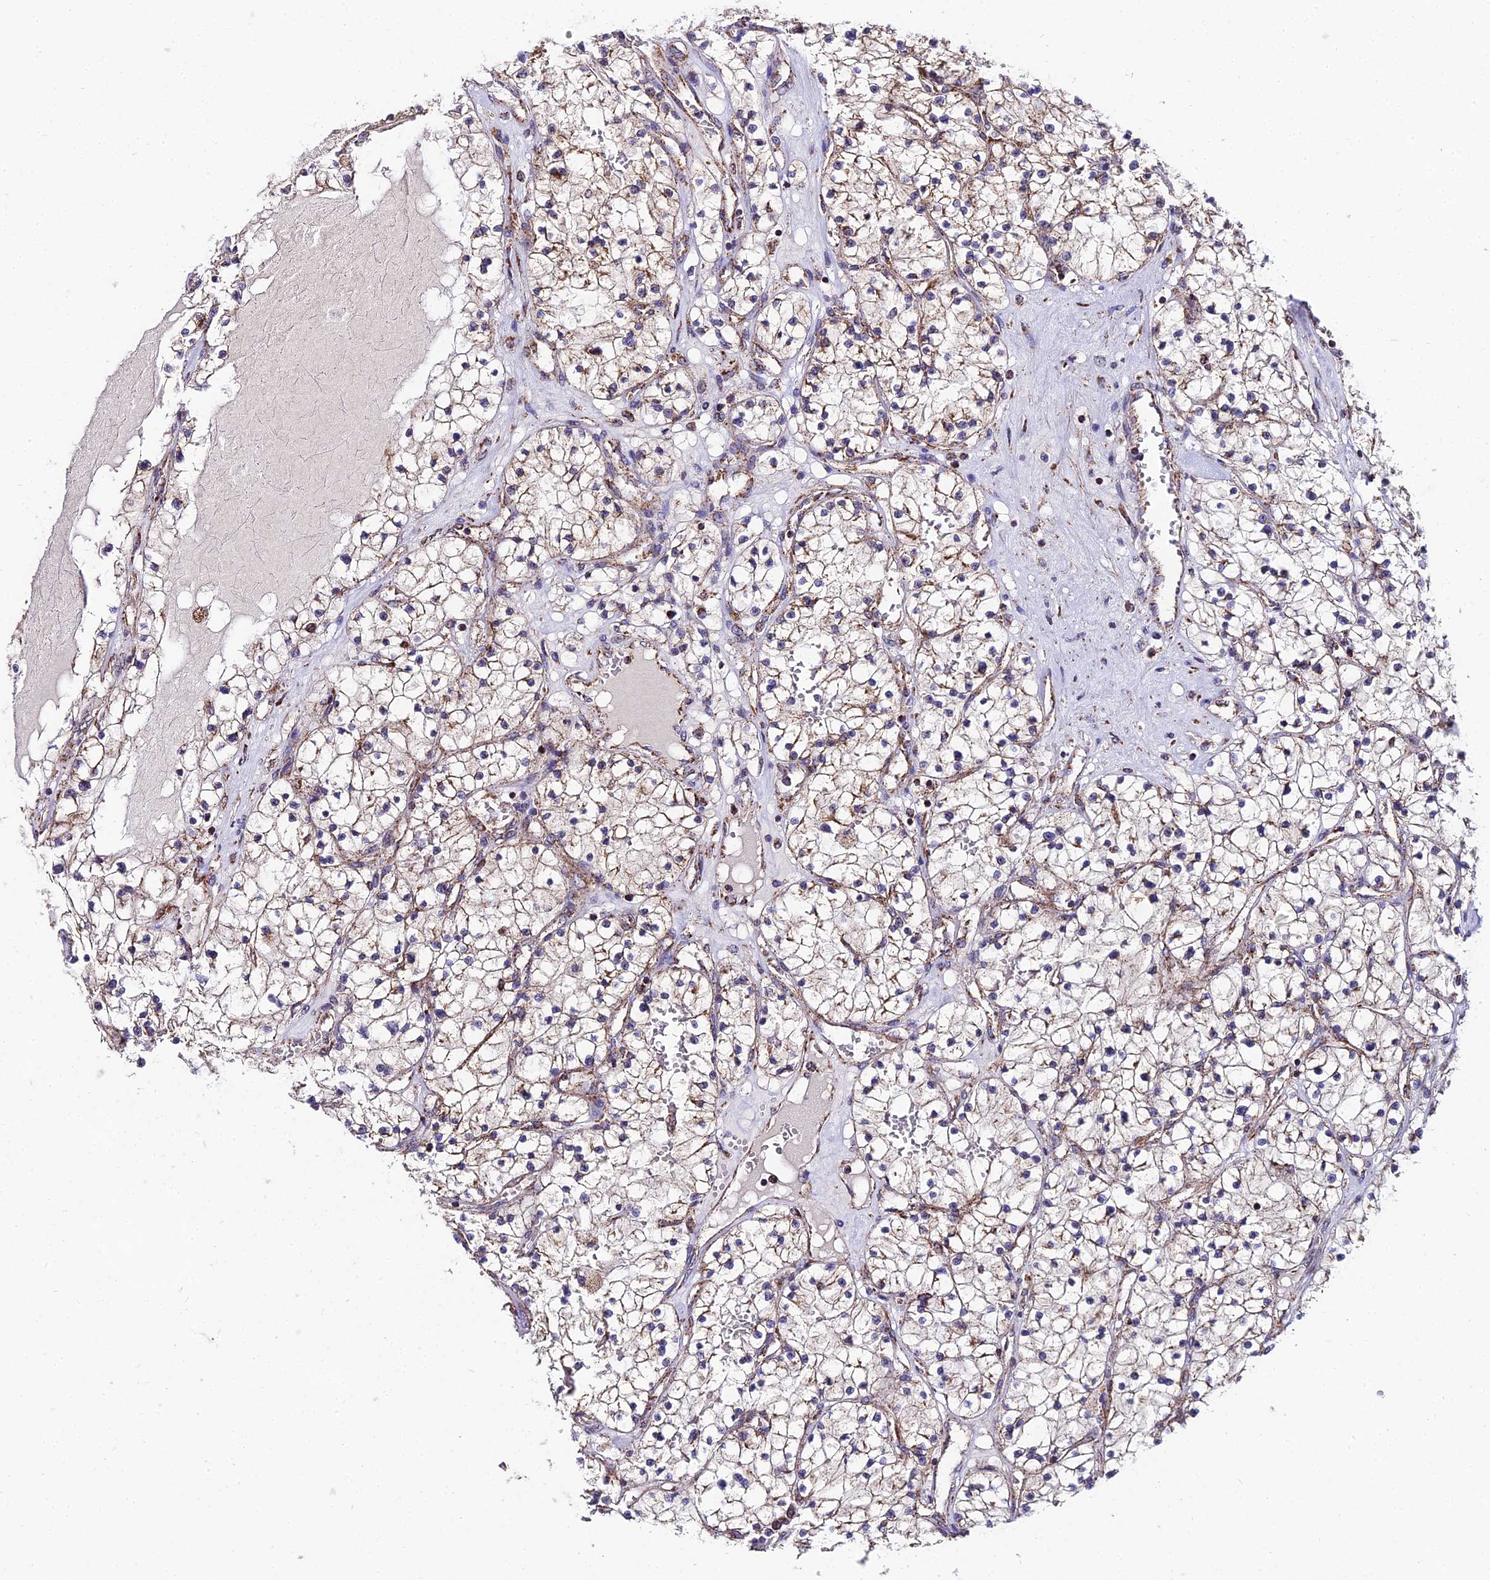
{"staining": {"intensity": "negative", "quantity": "none", "location": "none"}, "tissue": "renal cancer", "cell_type": "Tumor cells", "image_type": "cancer", "snomed": [{"axis": "morphology", "description": "Normal tissue, NOS"}, {"axis": "morphology", "description": "Adenocarcinoma, NOS"}, {"axis": "topography", "description": "Kidney"}], "caption": "Histopathology image shows no protein staining in tumor cells of adenocarcinoma (renal) tissue.", "gene": "PSMD2", "patient": {"sex": "male", "age": 68}}